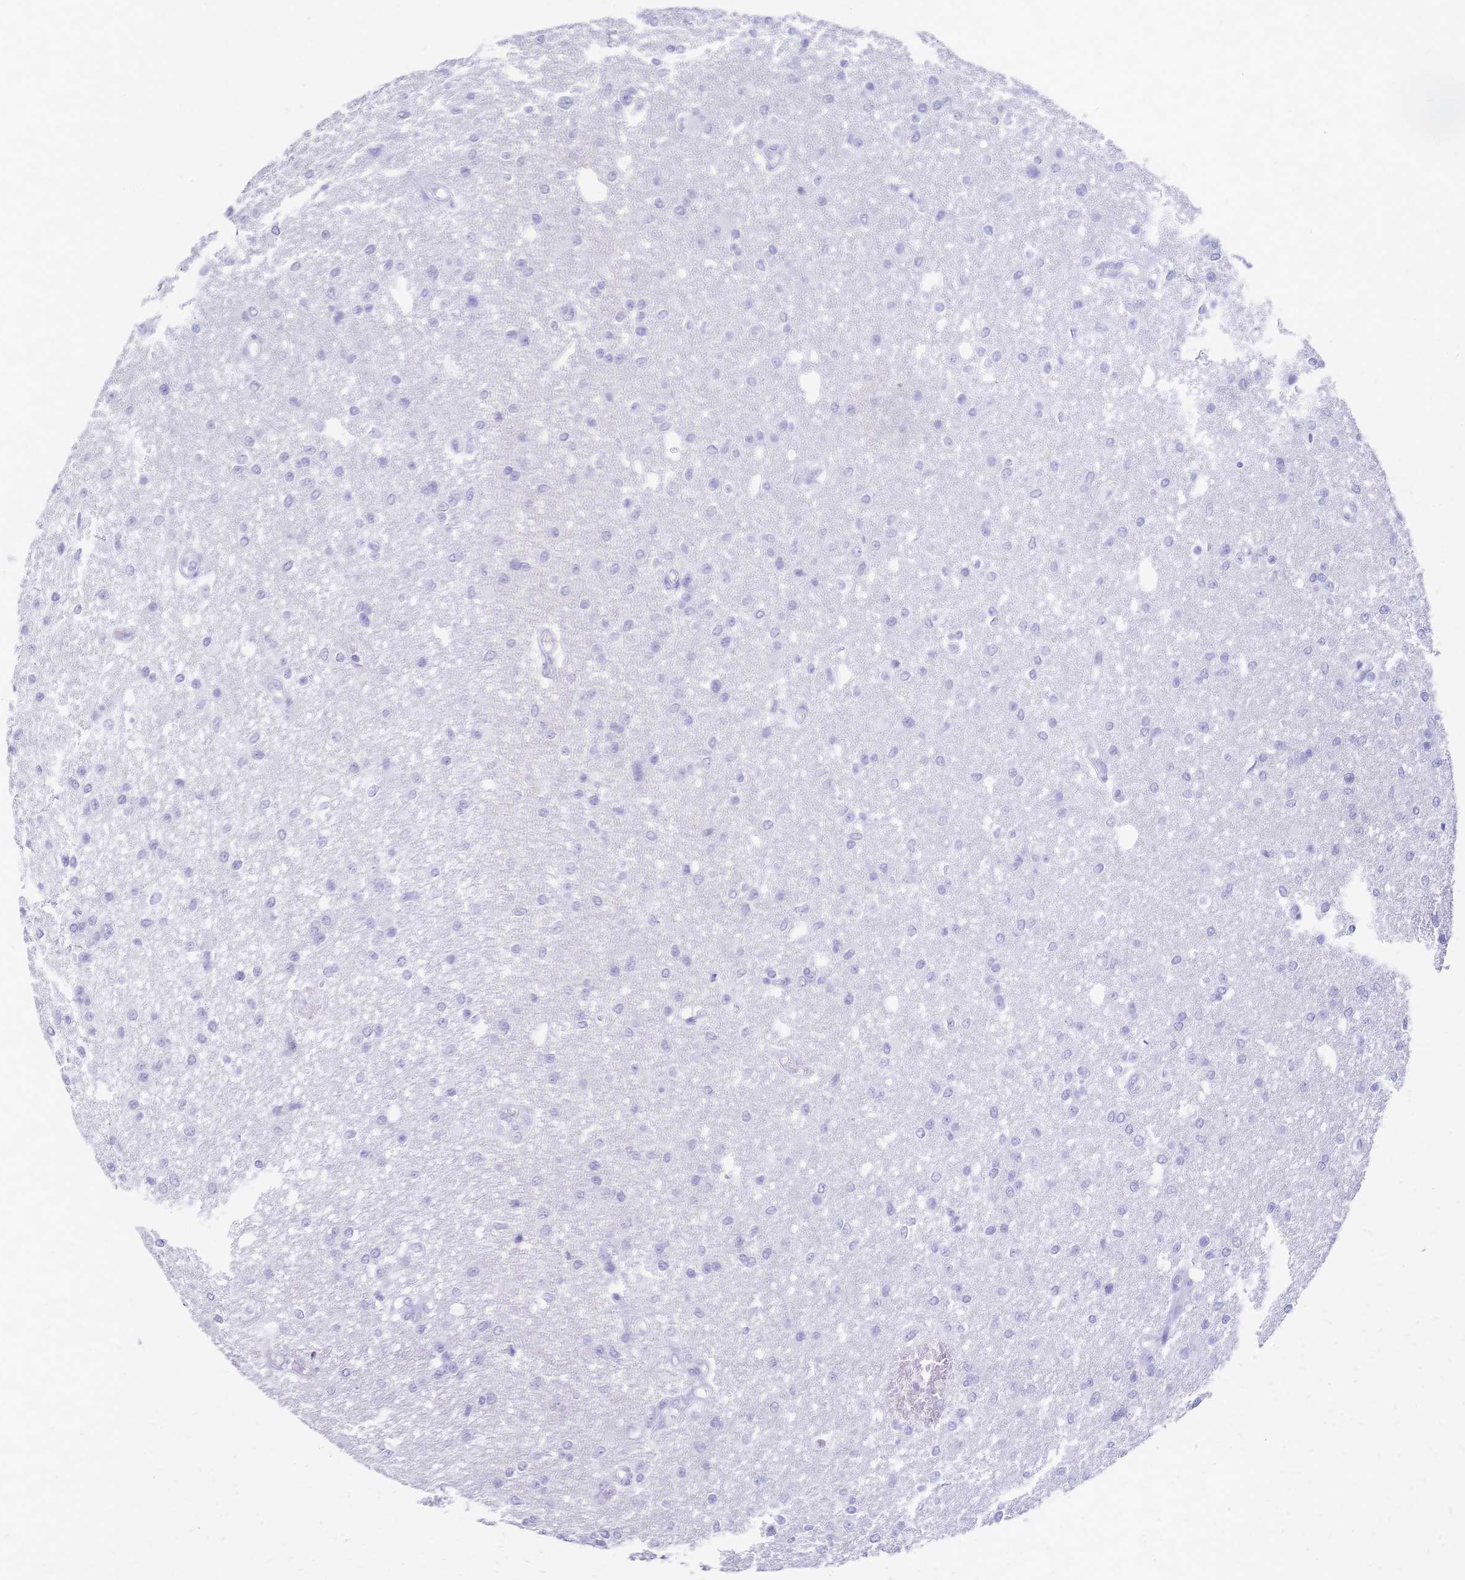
{"staining": {"intensity": "negative", "quantity": "none", "location": "none"}, "tissue": "glioma", "cell_type": "Tumor cells", "image_type": "cancer", "snomed": [{"axis": "morphology", "description": "Glioma, malignant, Low grade"}, {"axis": "topography", "description": "Brain"}], "caption": "Glioma was stained to show a protein in brown. There is no significant positivity in tumor cells.", "gene": "CYB5A", "patient": {"sex": "male", "age": 26}}